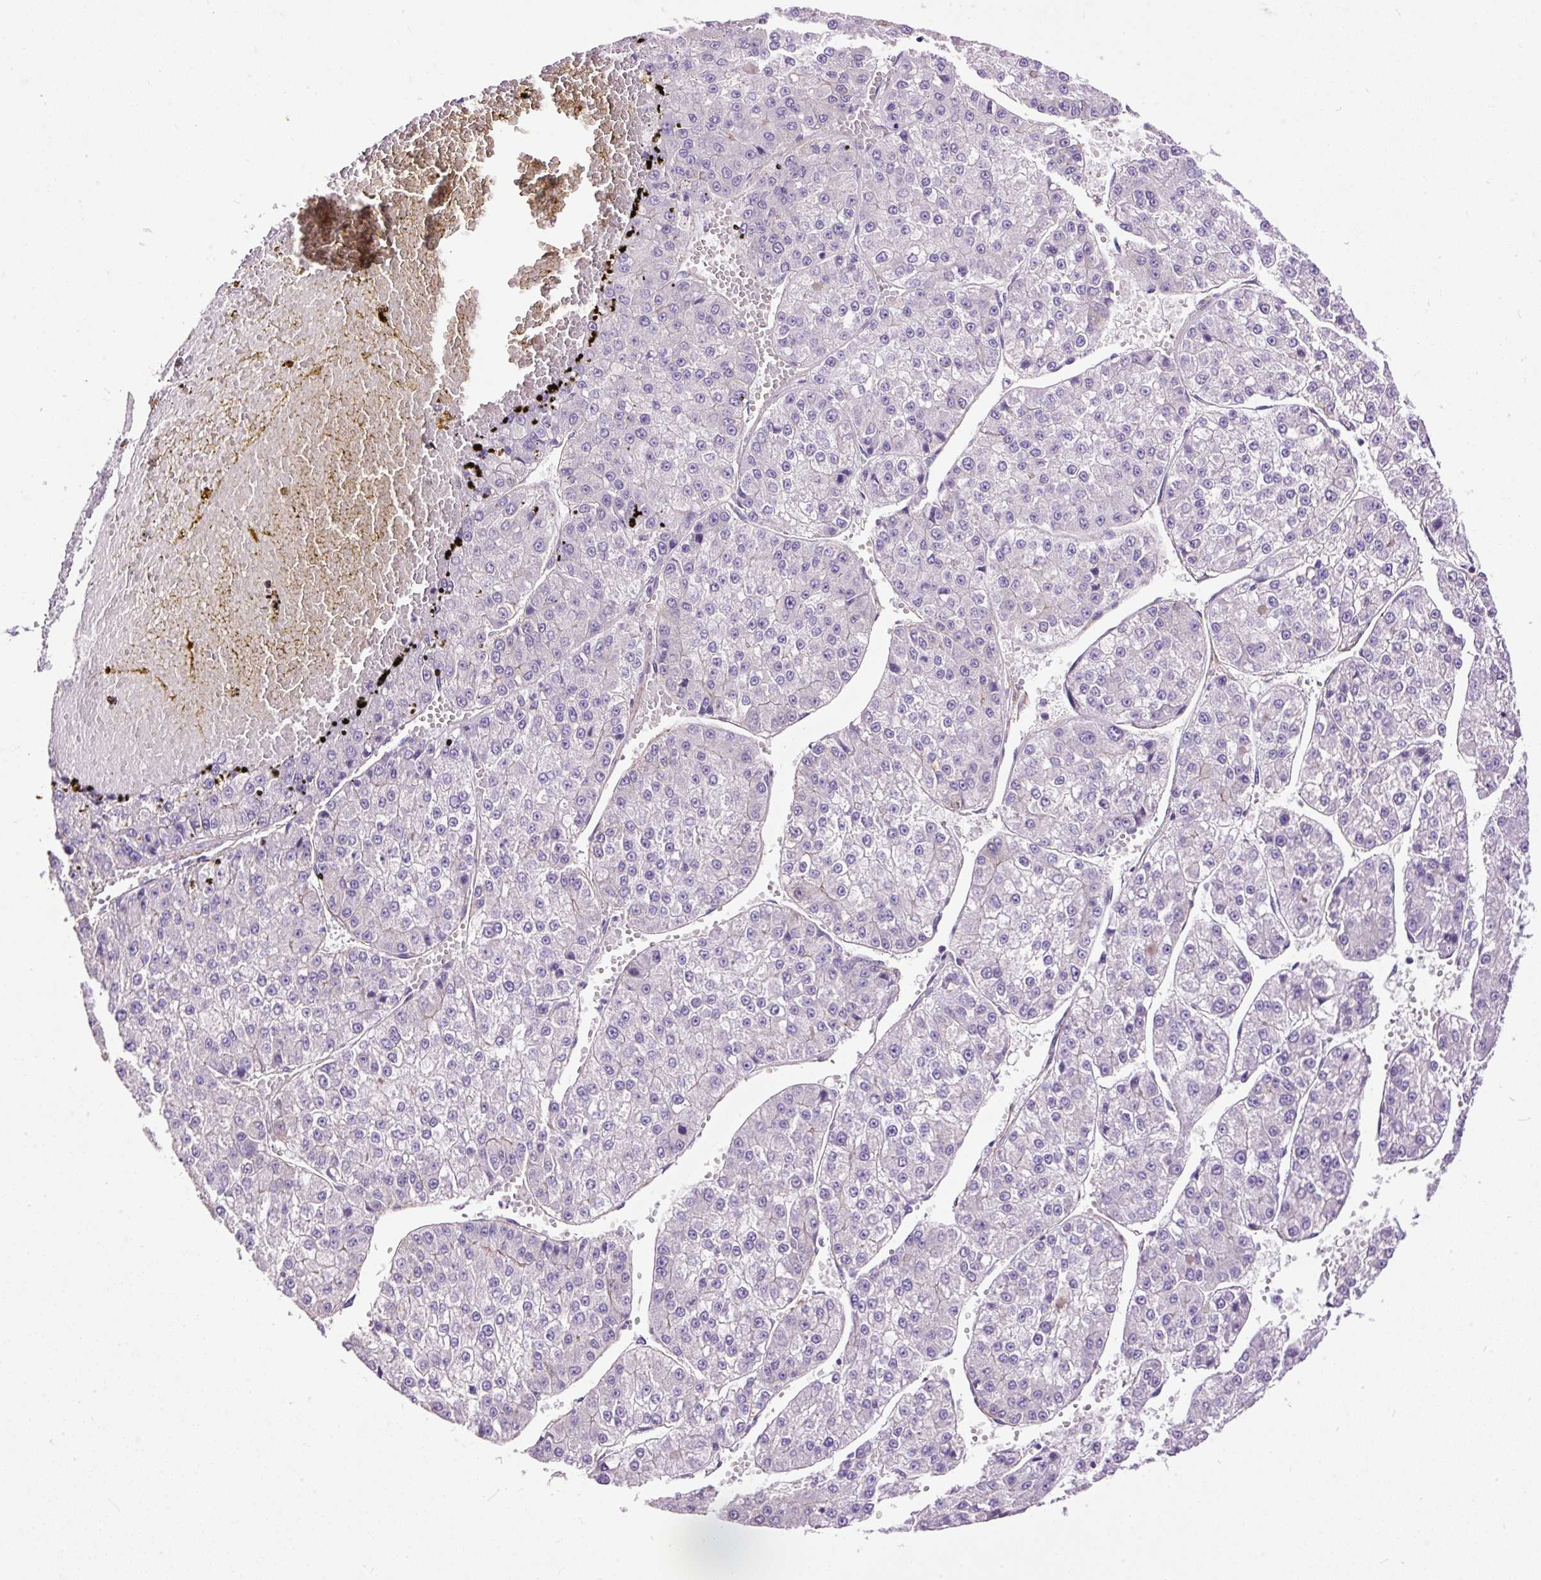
{"staining": {"intensity": "negative", "quantity": "none", "location": "none"}, "tissue": "liver cancer", "cell_type": "Tumor cells", "image_type": "cancer", "snomed": [{"axis": "morphology", "description": "Carcinoma, Hepatocellular, NOS"}, {"axis": "topography", "description": "Liver"}], "caption": "Immunohistochemistry histopathology image of liver hepatocellular carcinoma stained for a protein (brown), which reveals no positivity in tumor cells.", "gene": "MAGEB16", "patient": {"sex": "female", "age": 73}}